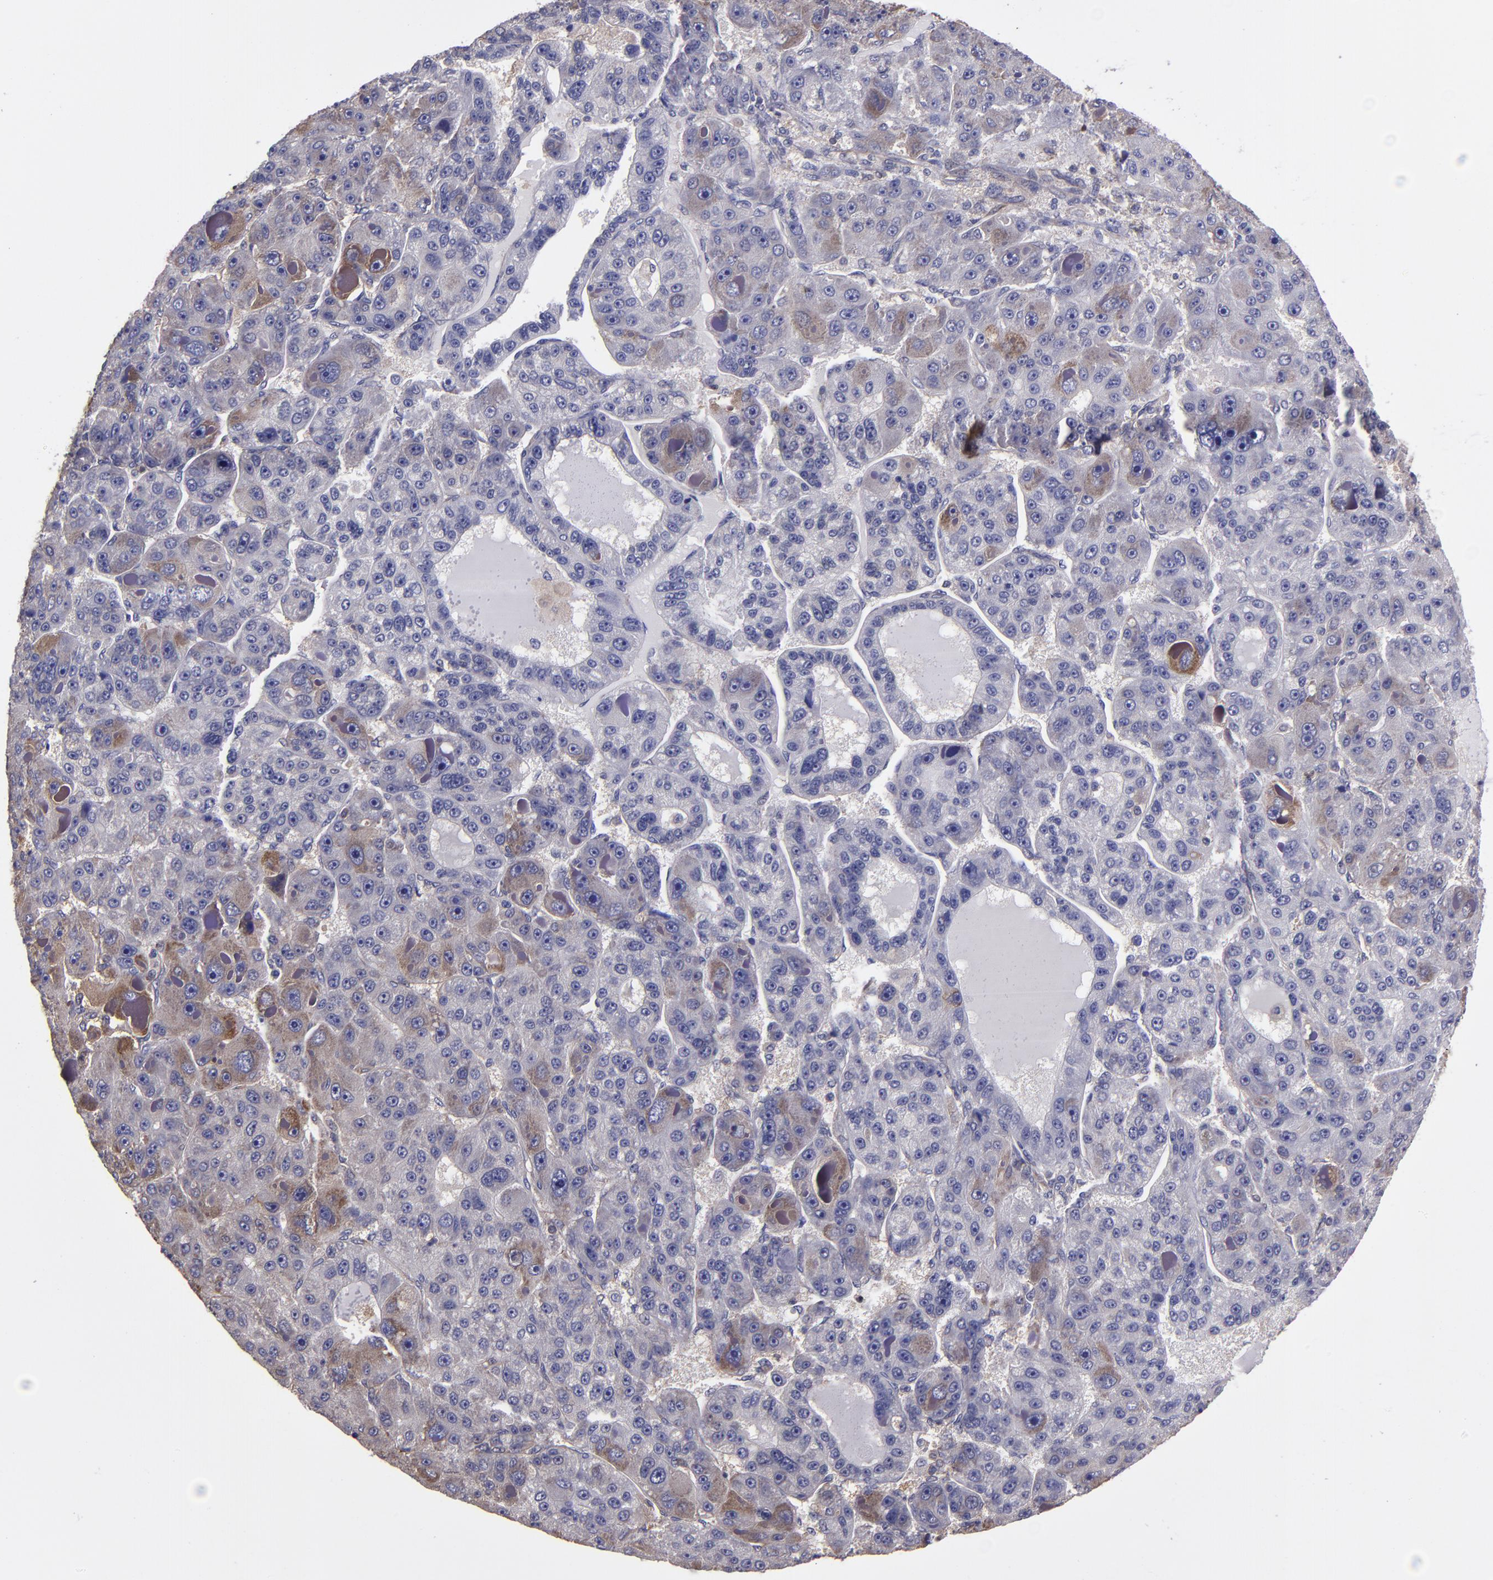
{"staining": {"intensity": "weak", "quantity": "25%-75%", "location": "cytoplasmic/membranous"}, "tissue": "liver cancer", "cell_type": "Tumor cells", "image_type": "cancer", "snomed": [{"axis": "morphology", "description": "Carcinoma, Hepatocellular, NOS"}, {"axis": "topography", "description": "Liver"}], "caption": "DAB (3,3'-diaminobenzidine) immunohistochemical staining of human liver cancer (hepatocellular carcinoma) displays weak cytoplasmic/membranous protein positivity in approximately 25%-75% of tumor cells.", "gene": "CARS1", "patient": {"sex": "male", "age": 76}}